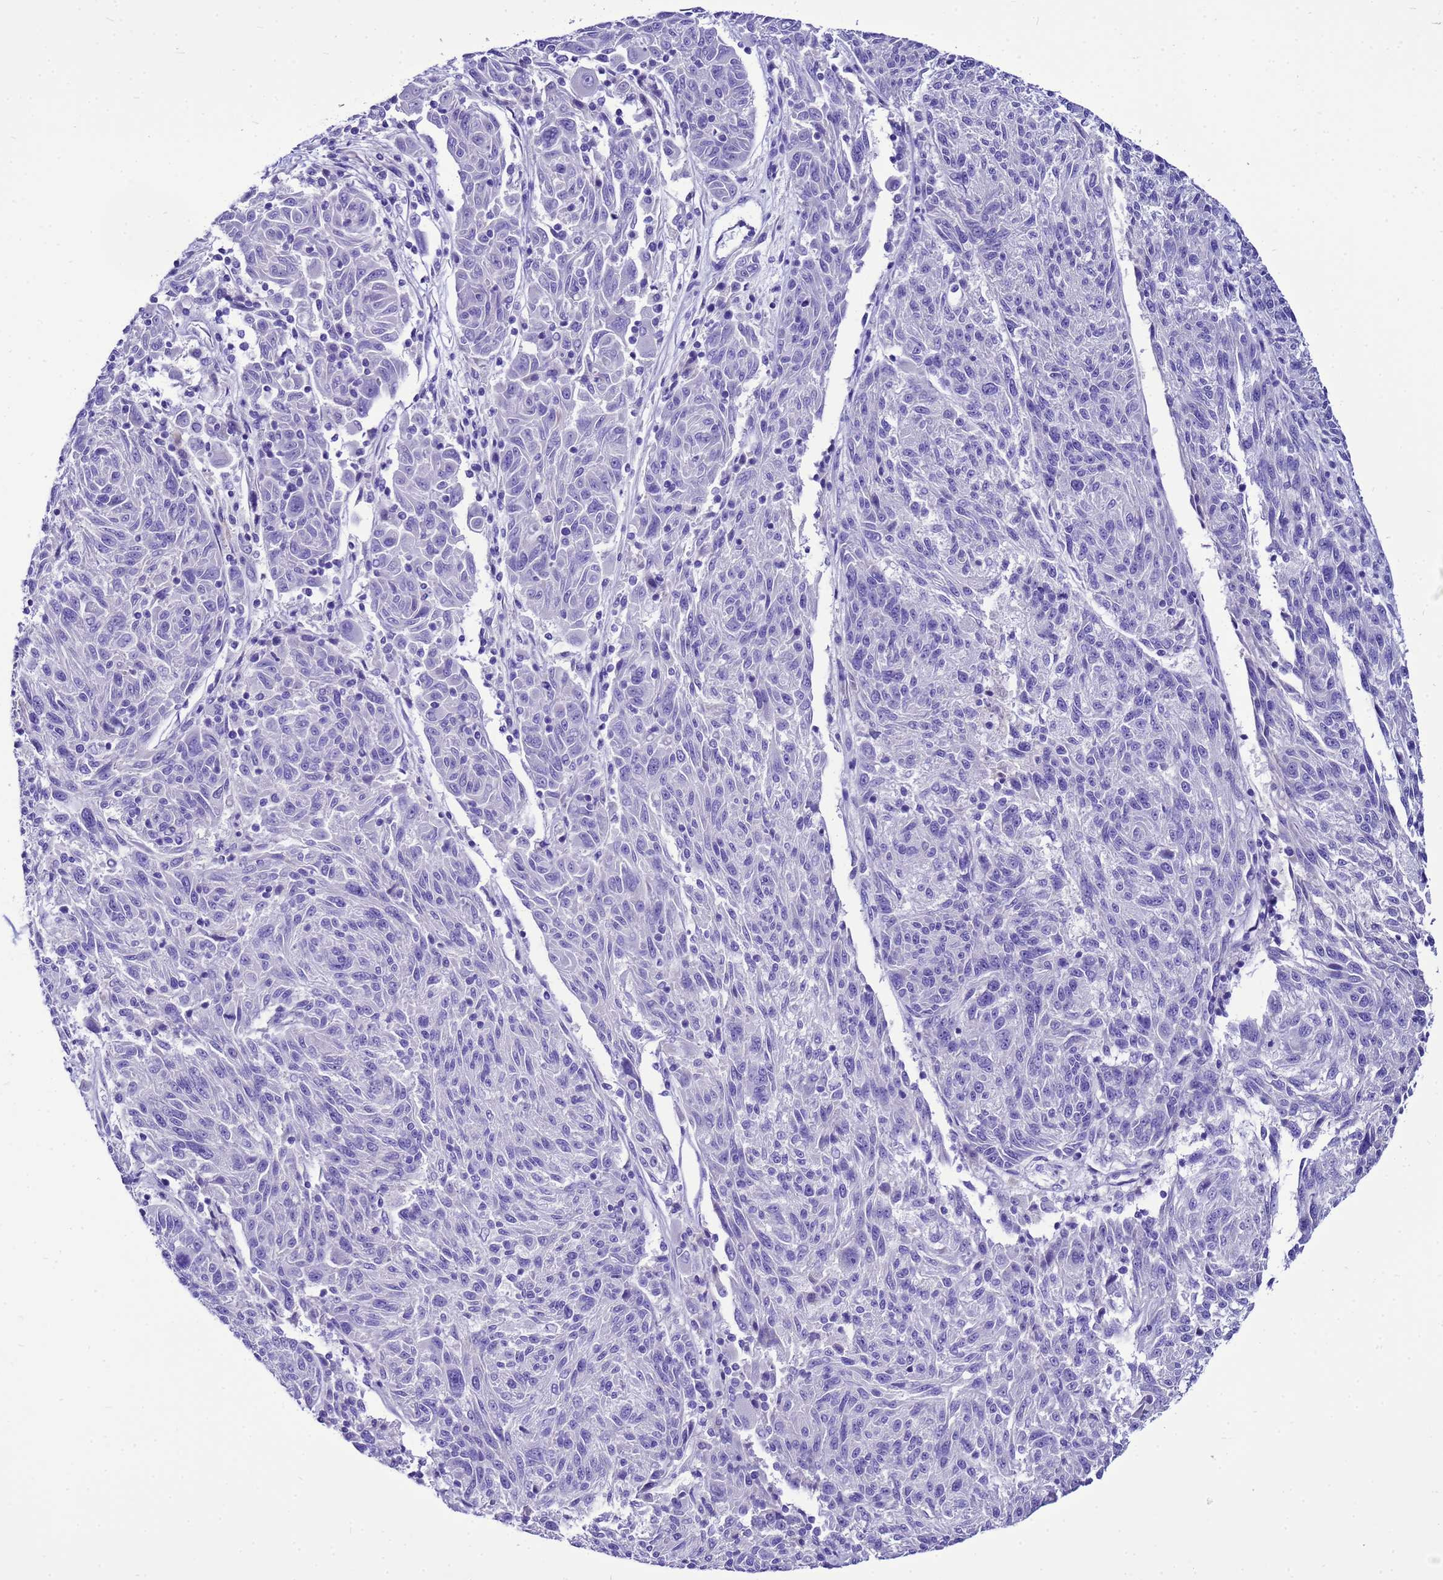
{"staining": {"intensity": "negative", "quantity": "none", "location": "none"}, "tissue": "melanoma", "cell_type": "Tumor cells", "image_type": "cancer", "snomed": [{"axis": "morphology", "description": "Malignant melanoma, NOS"}, {"axis": "topography", "description": "Skin"}], "caption": "Photomicrograph shows no protein expression in tumor cells of melanoma tissue.", "gene": "BEST2", "patient": {"sex": "male", "age": 53}}